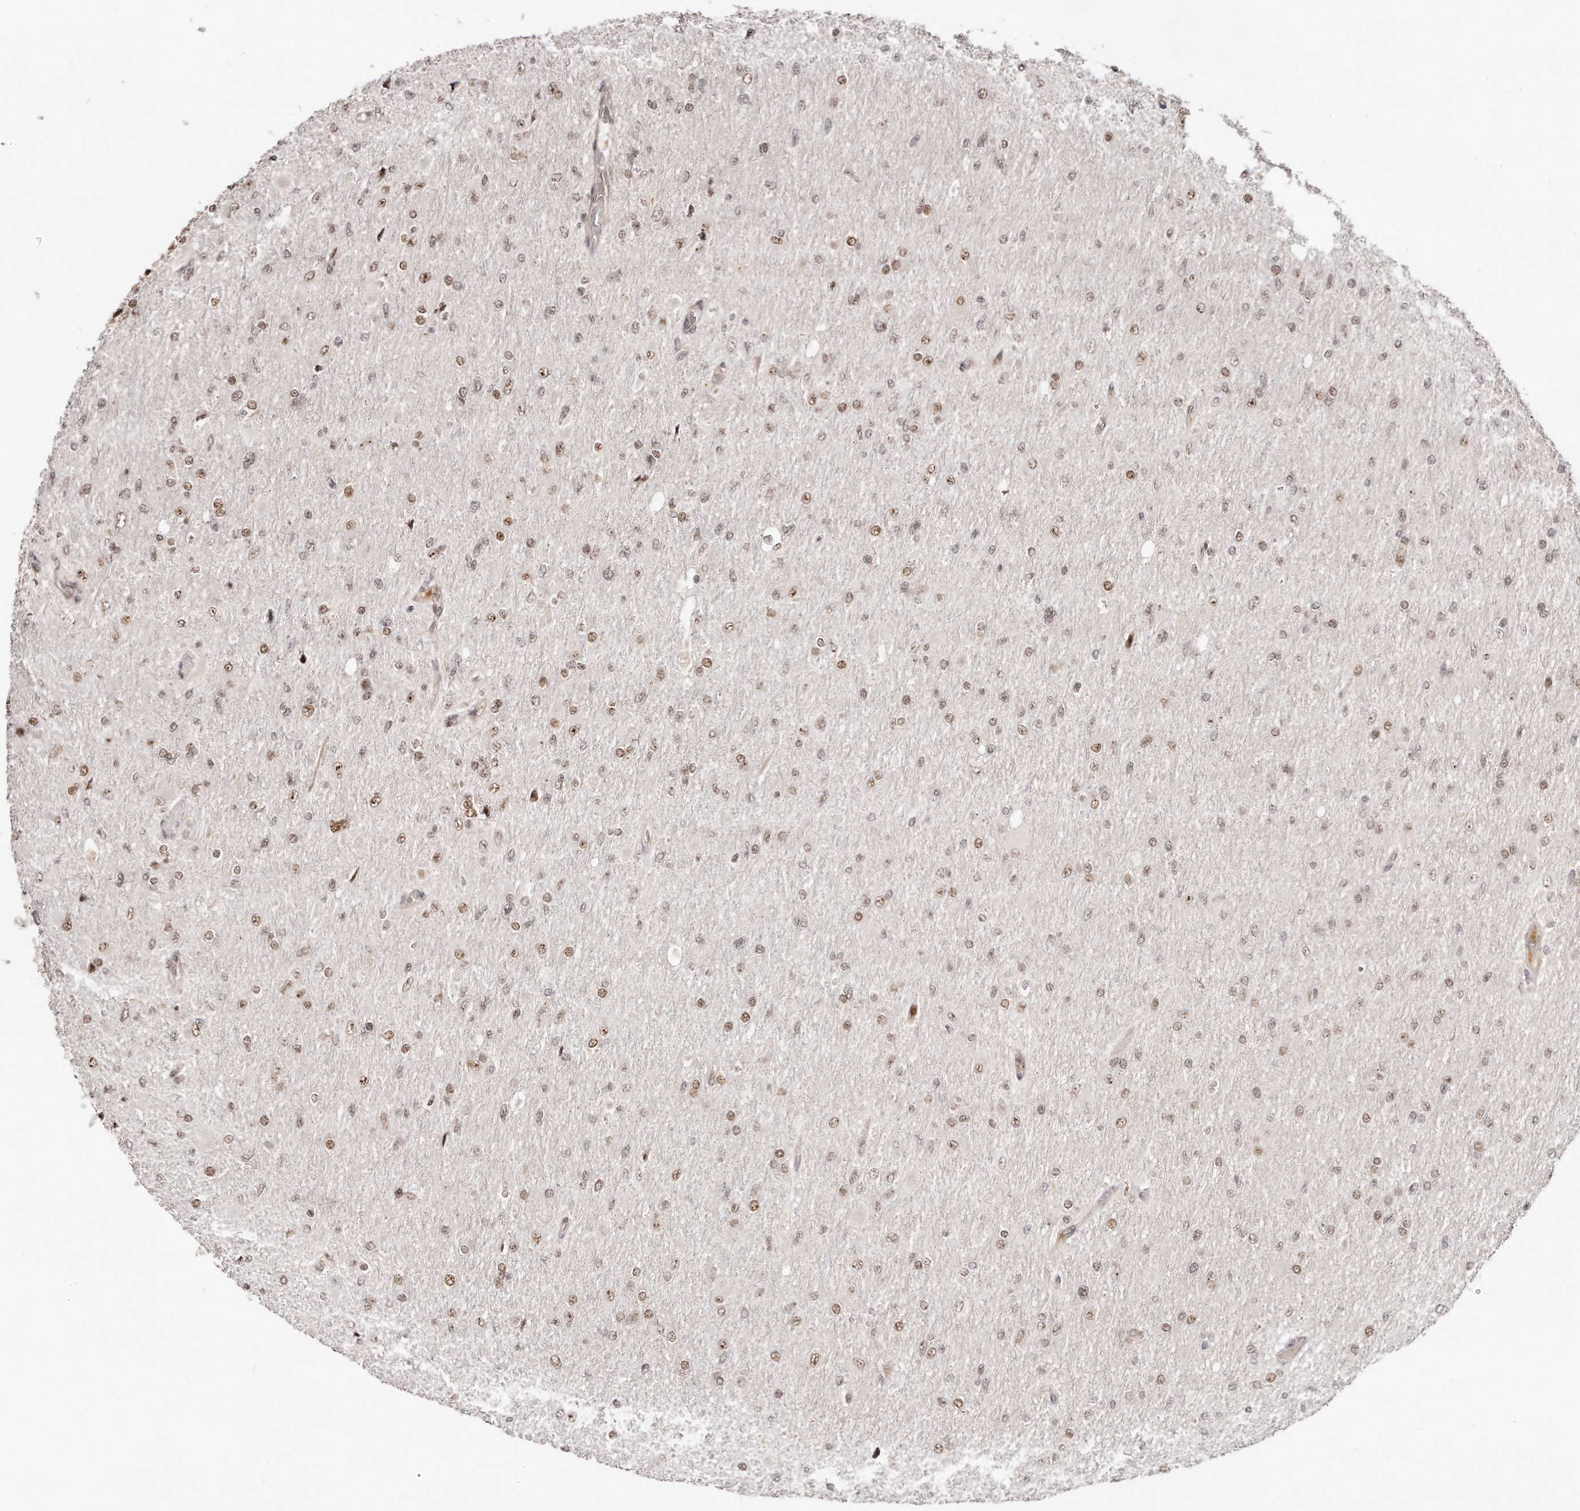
{"staining": {"intensity": "weak", "quantity": ">75%", "location": "nuclear"}, "tissue": "glioma", "cell_type": "Tumor cells", "image_type": "cancer", "snomed": [{"axis": "morphology", "description": "Glioma, malignant, High grade"}, {"axis": "topography", "description": "Cerebral cortex"}], "caption": "Glioma was stained to show a protein in brown. There is low levels of weak nuclear expression in about >75% of tumor cells.", "gene": "SOX4", "patient": {"sex": "female", "age": 36}}